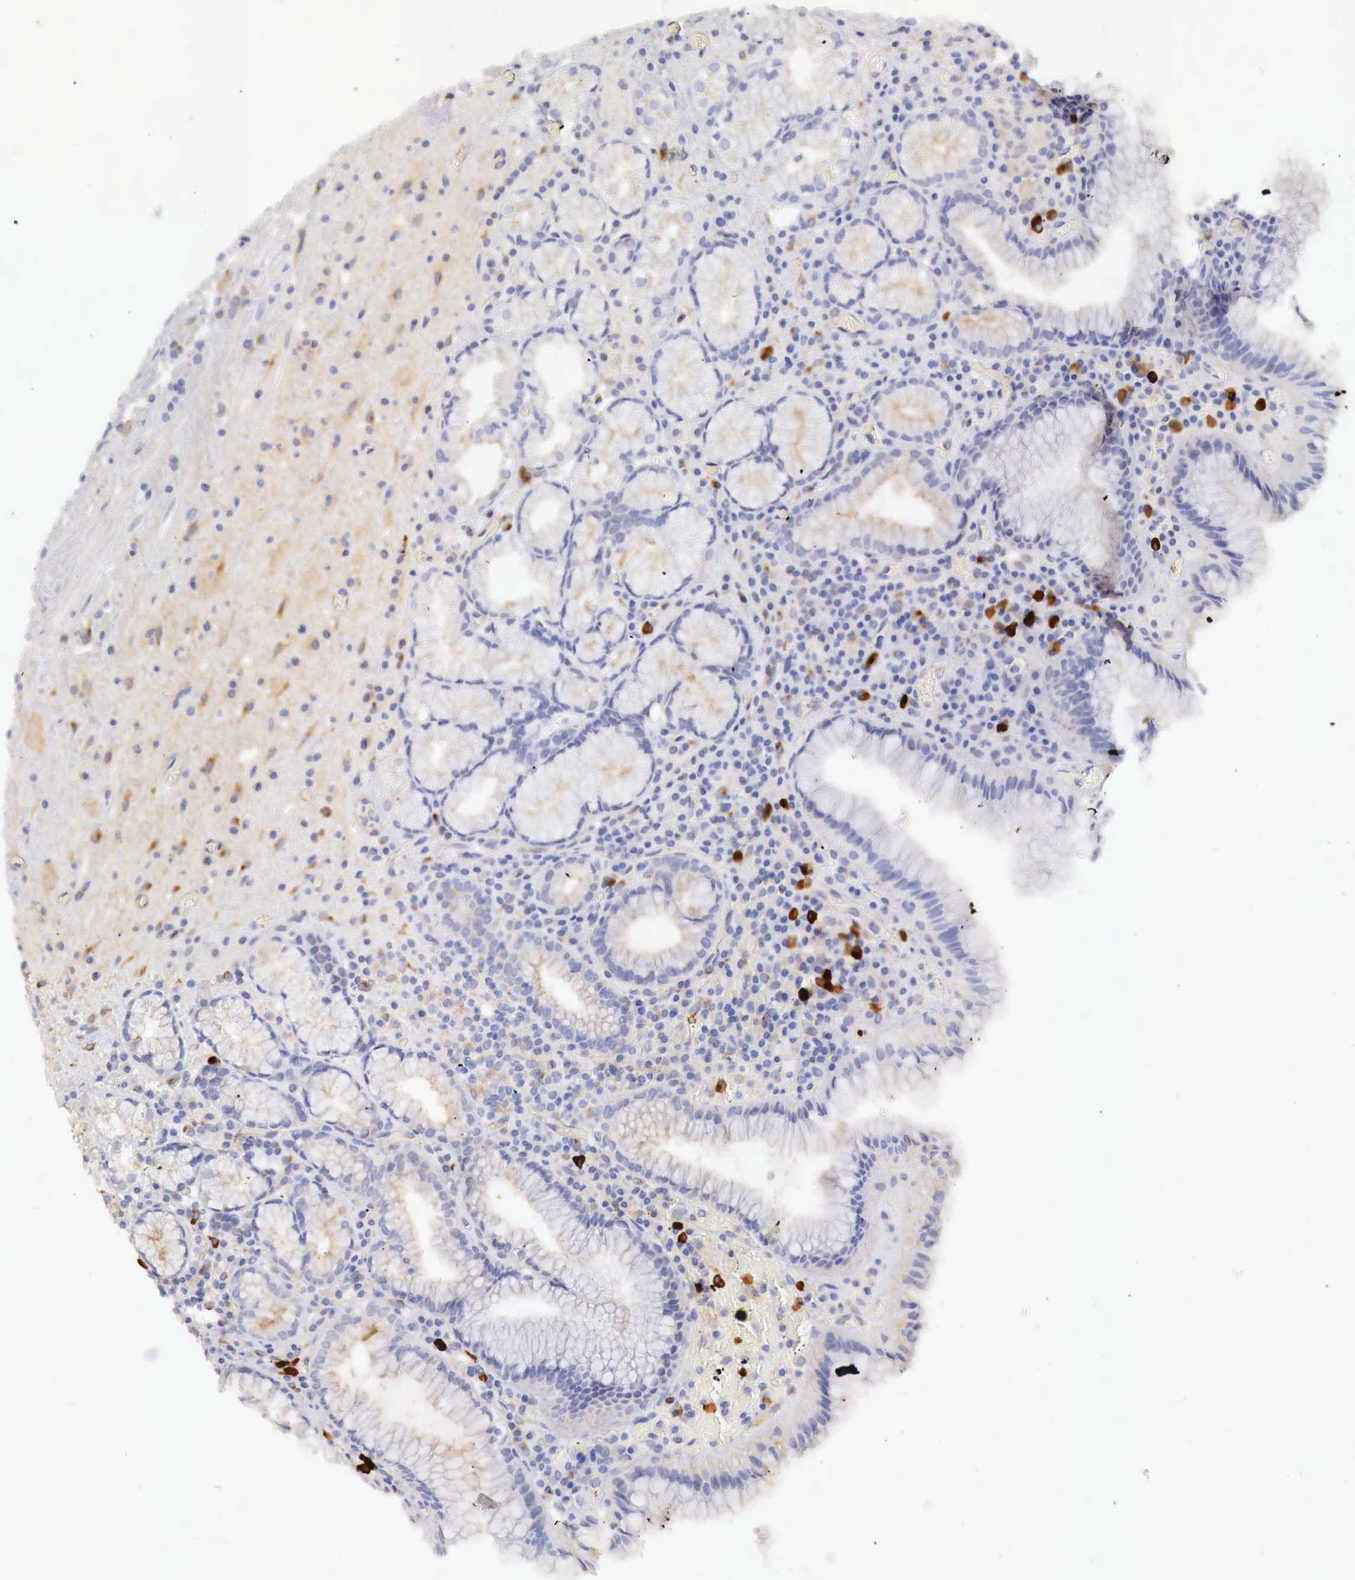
{"staining": {"intensity": "negative", "quantity": "none", "location": "none"}, "tissue": "stomach", "cell_type": "Glandular cells", "image_type": "normal", "snomed": [{"axis": "morphology", "description": "Normal tissue, NOS"}, {"axis": "topography", "description": "Stomach, lower"}, {"axis": "topography", "description": "Duodenum"}], "caption": "High magnification brightfield microscopy of unremarkable stomach stained with DAB (3,3'-diaminobenzidine) (brown) and counterstained with hematoxylin (blue): glandular cells show no significant expression.", "gene": "KLHDC7B", "patient": {"sex": "male", "age": 84}}